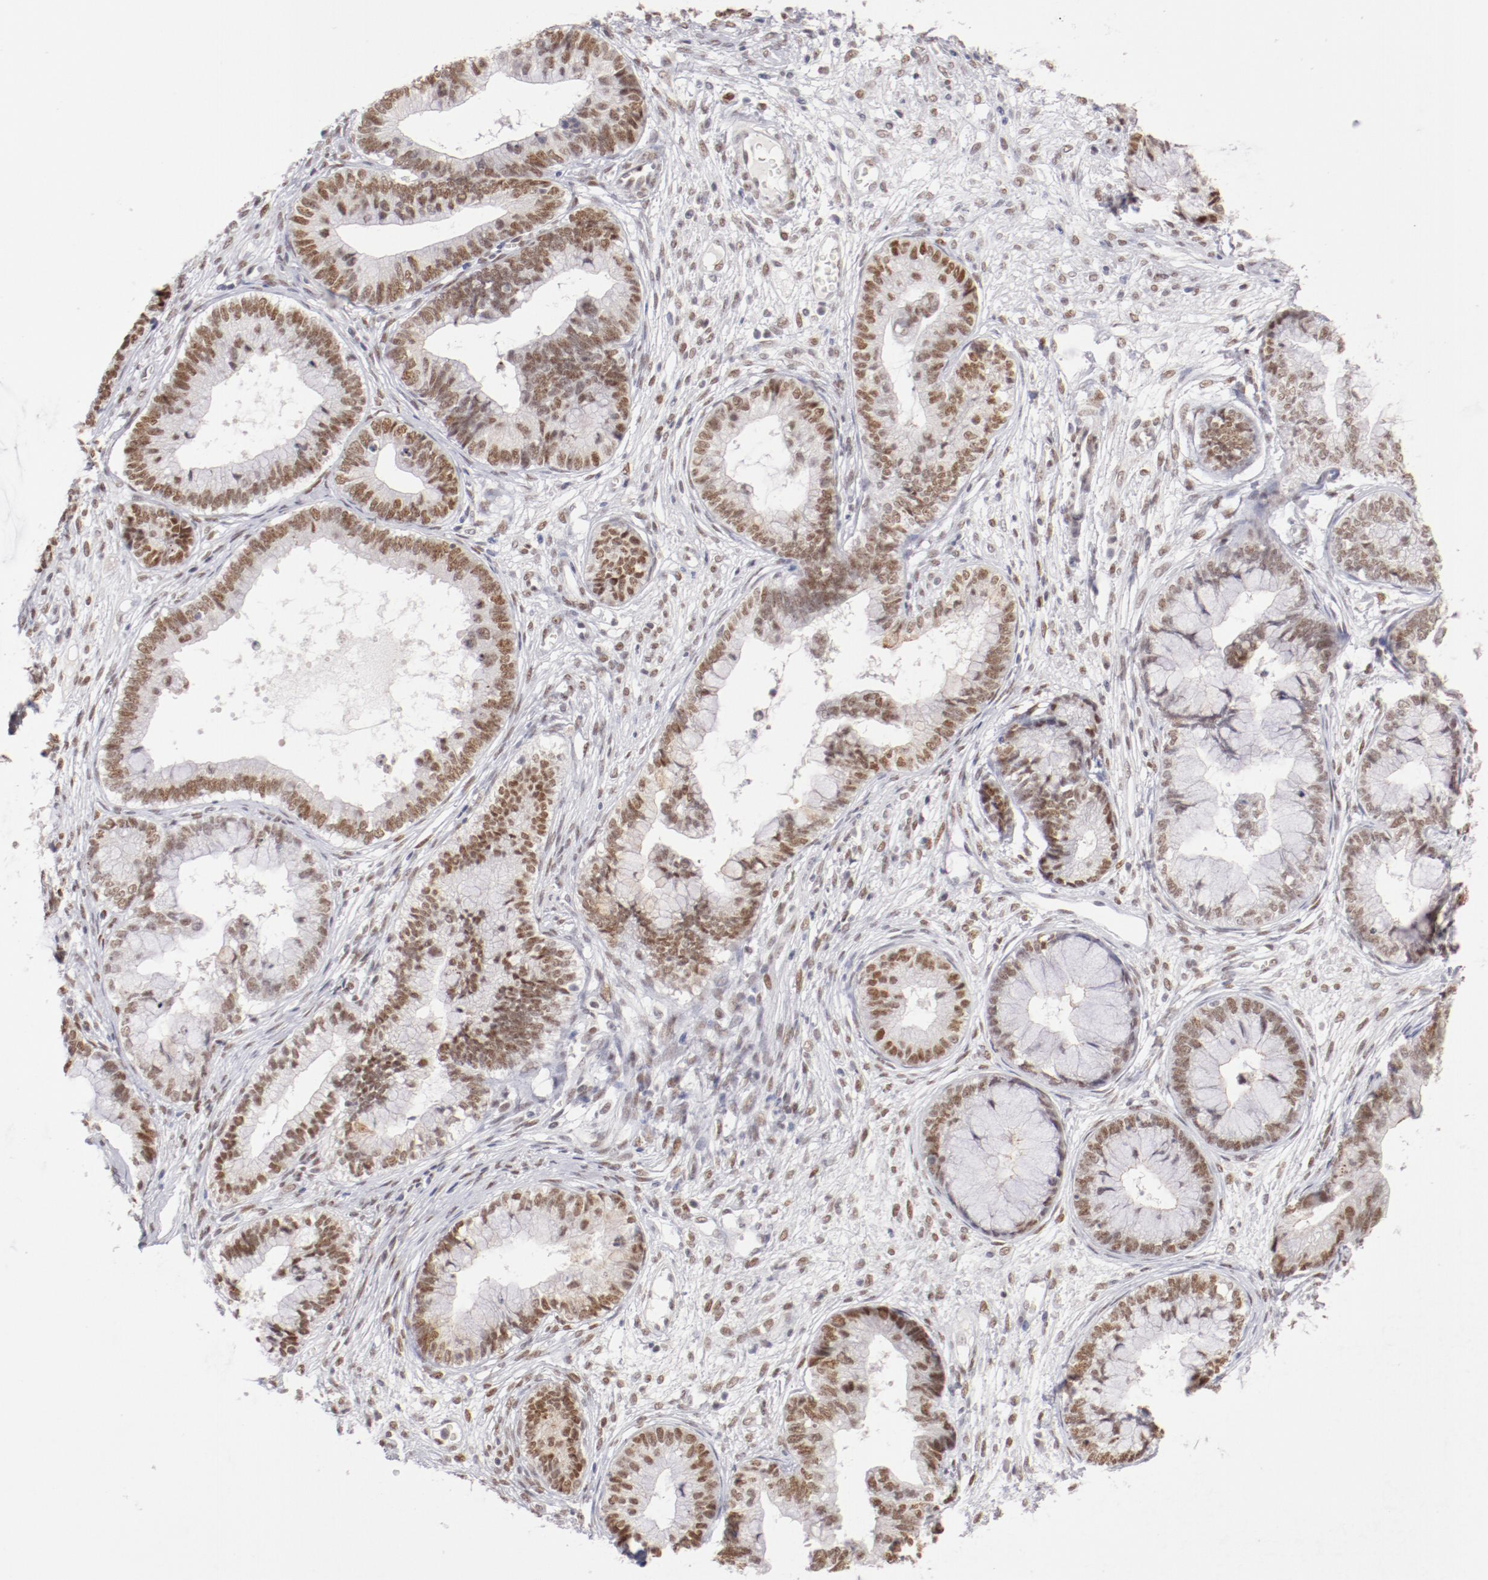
{"staining": {"intensity": "moderate", "quantity": ">75%", "location": "nuclear"}, "tissue": "cervical cancer", "cell_type": "Tumor cells", "image_type": "cancer", "snomed": [{"axis": "morphology", "description": "Adenocarcinoma, NOS"}, {"axis": "topography", "description": "Cervix"}], "caption": "Human cervical cancer (adenocarcinoma) stained with a protein marker shows moderate staining in tumor cells.", "gene": "TFAP4", "patient": {"sex": "female", "age": 44}}